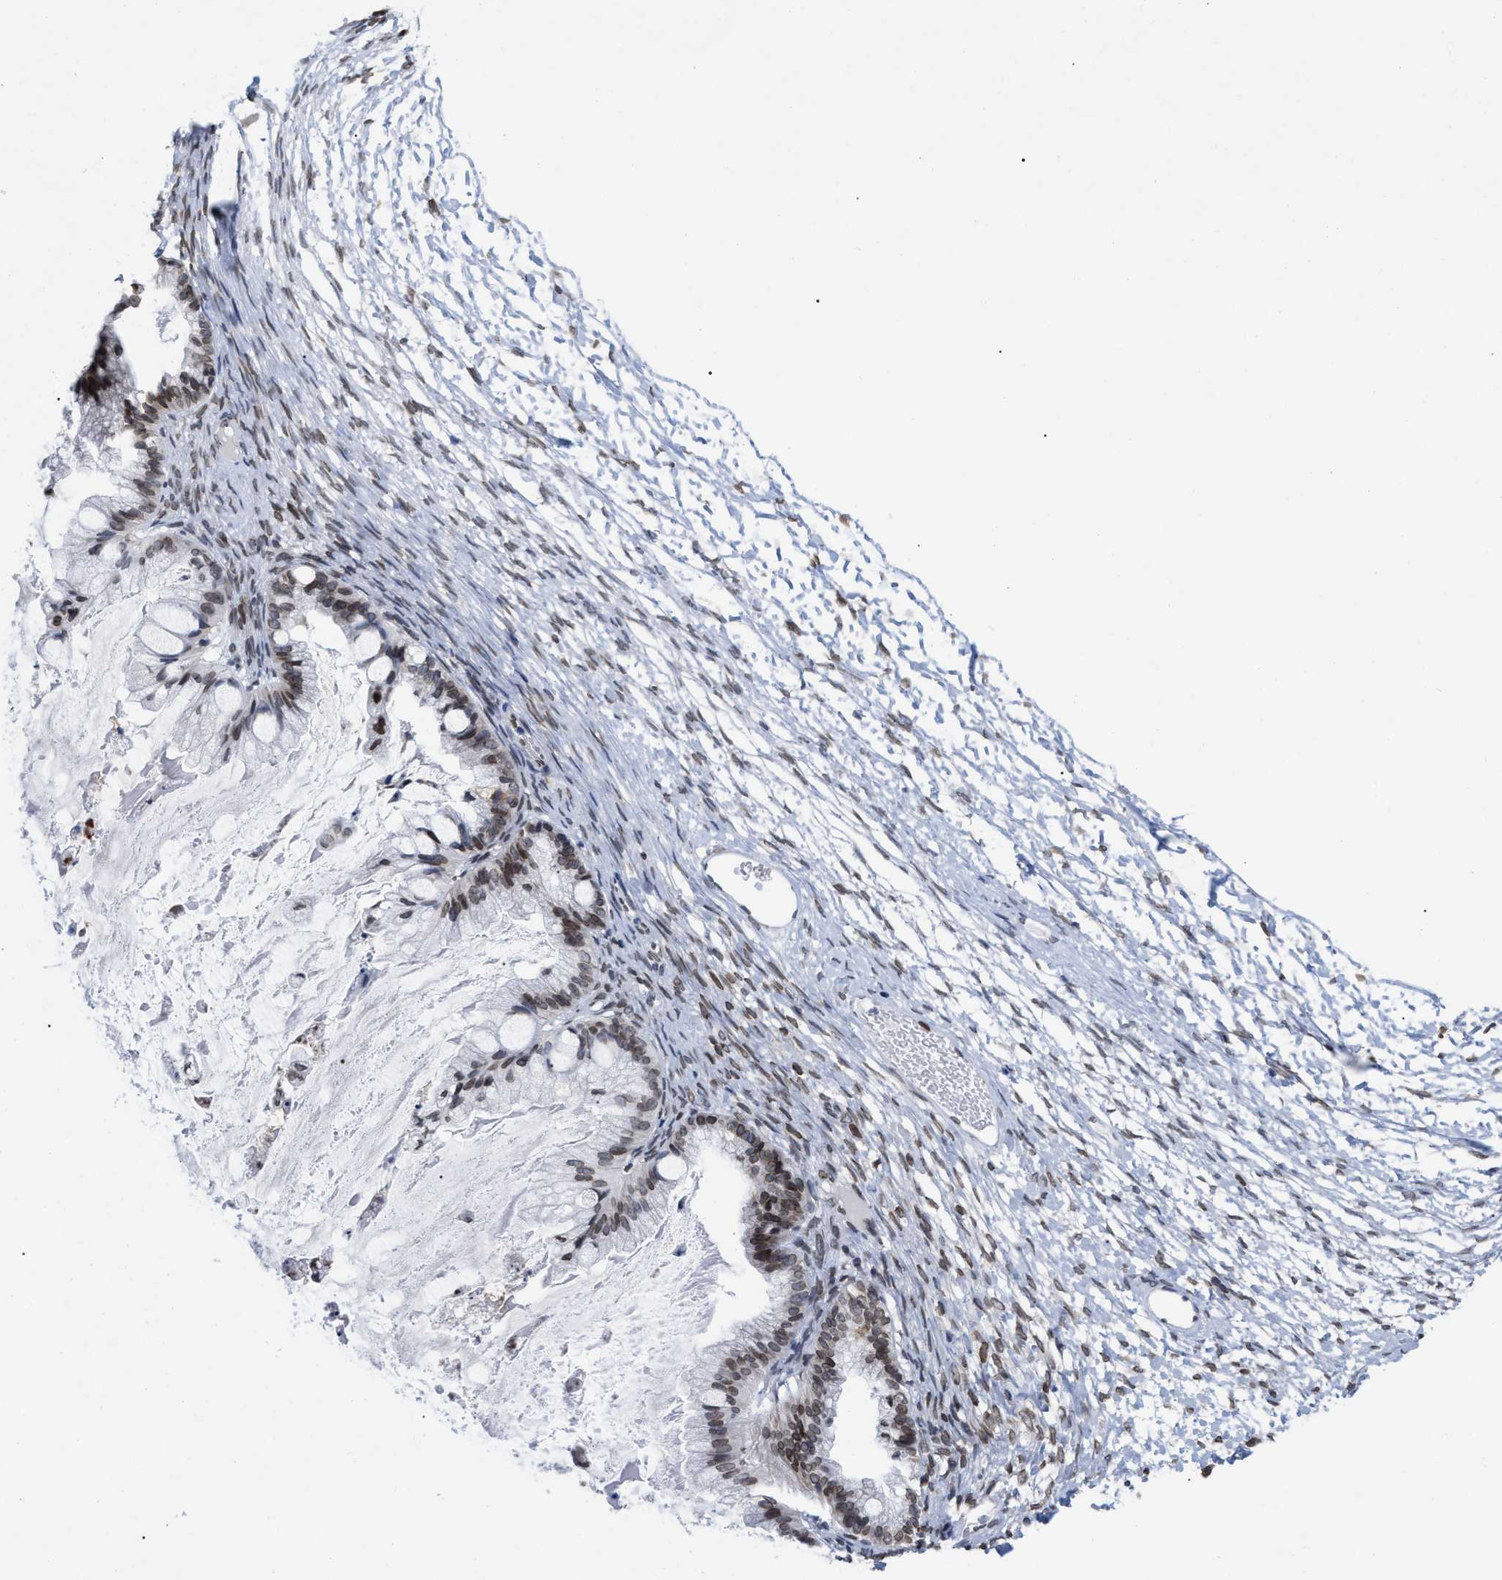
{"staining": {"intensity": "moderate", "quantity": "<25%", "location": "cytoplasmic/membranous,nuclear"}, "tissue": "ovarian cancer", "cell_type": "Tumor cells", "image_type": "cancer", "snomed": [{"axis": "morphology", "description": "Cystadenocarcinoma, mucinous, NOS"}, {"axis": "topography", "description": "Ovary"}], "caption": "Protein staining of mucinous cystadenocarcinoma (ovarian) tissue exhibits moderate cytoplasmic/membranous and nuclear positivity in approximately <25% of tumor cells.", "gene": "TPR", "patient": {"sex": "female", "age": 57}}